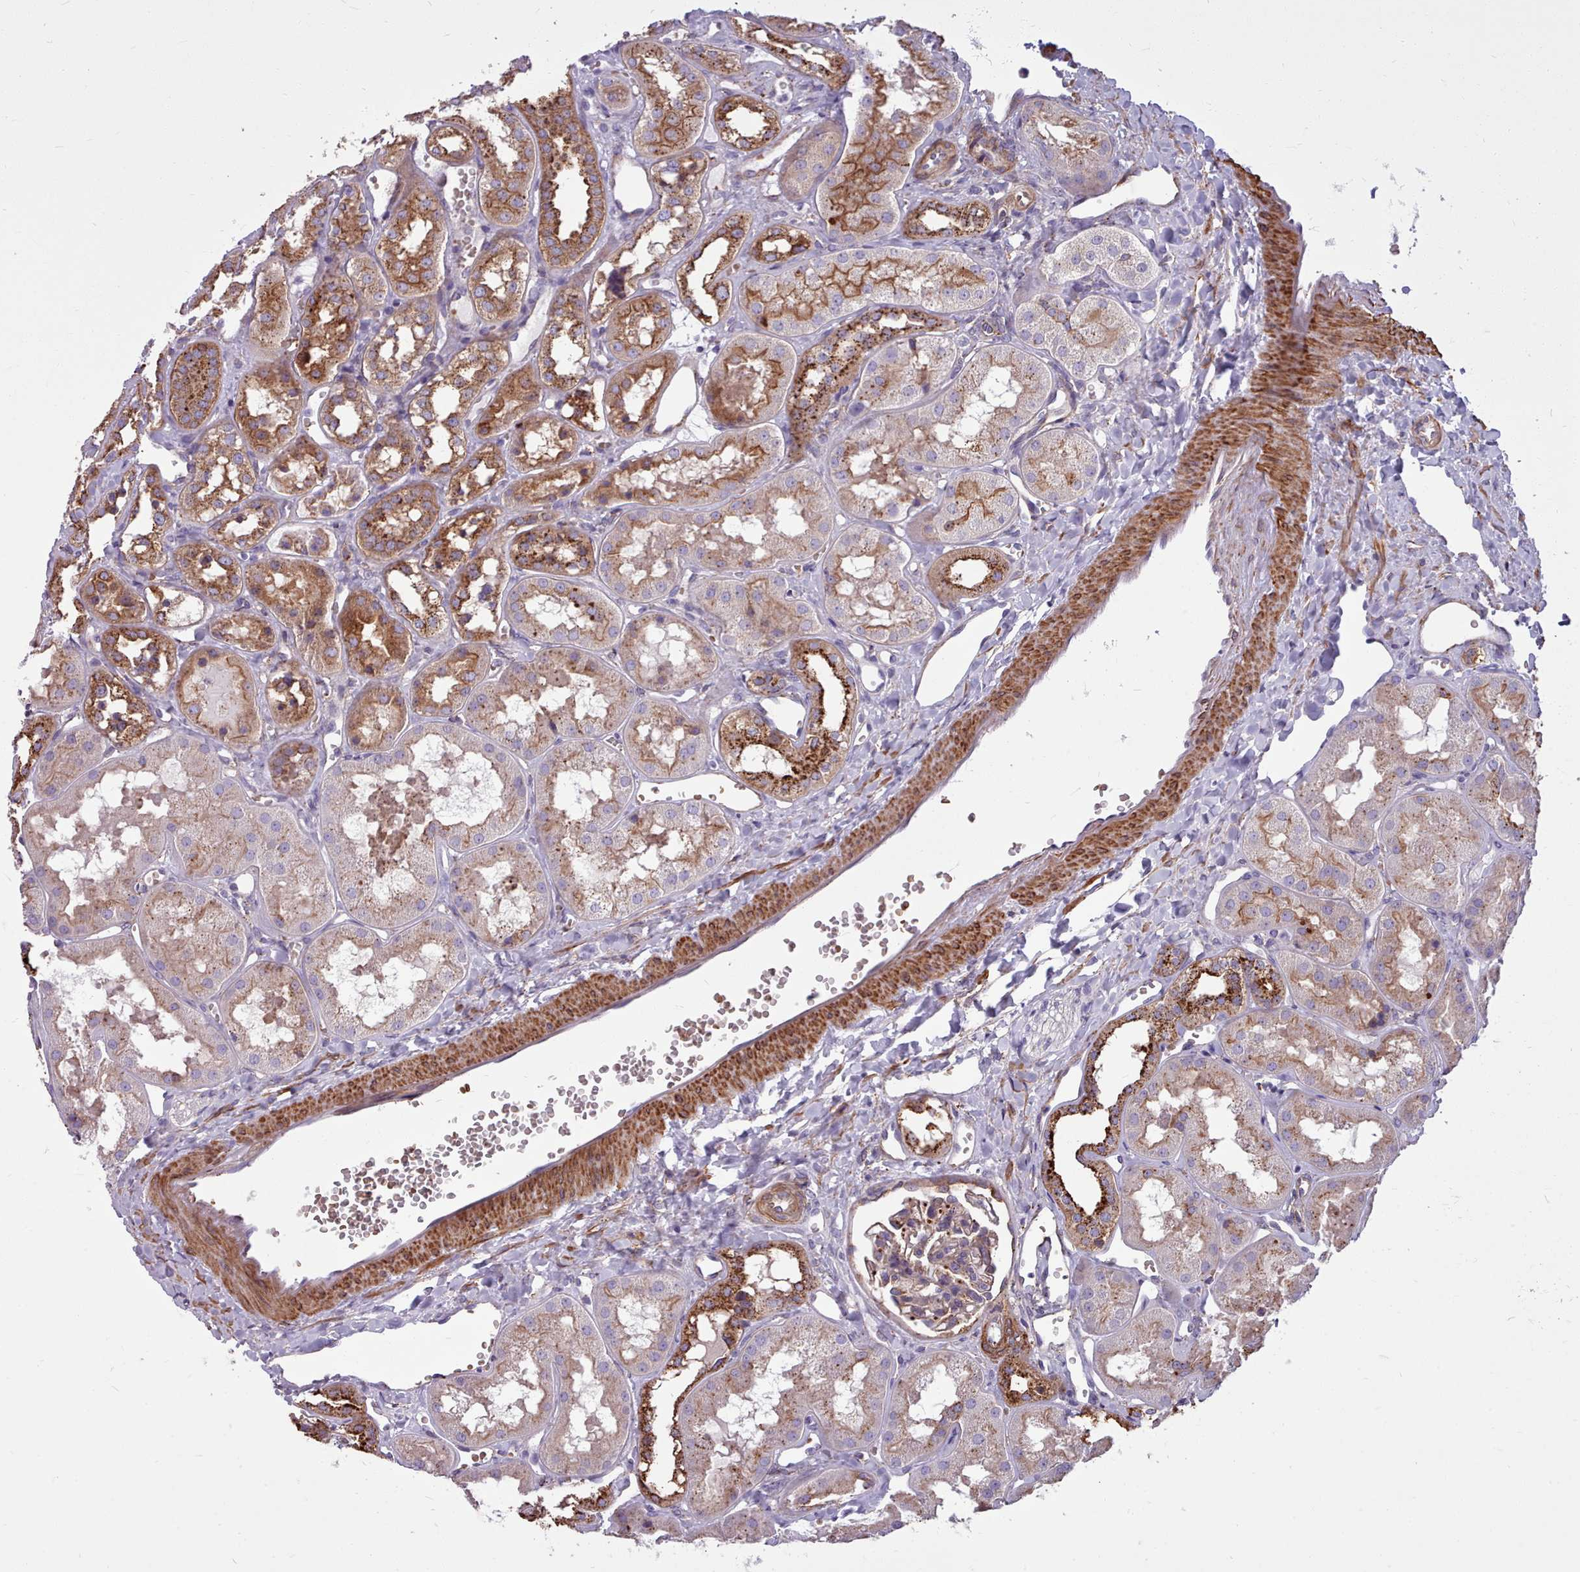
{"staining": {"intensity": "moderate", "quantity": "25%-75%", "location": "cytoplasmic/membranous"}, "tissue": "kidney", "cell_type": "Cells in glomeruli", "image_type": "normal", "snomed": [{"axis": "morphology", "description": "Normal tissue, NOS"}, {"axis": "topography", "description": "Kidney"}], "caption": "A photomicrograph showing moderate cytoplasmic/membranous staining in about 25%-75% of cells in glomeruli in normal kidney, as visualized by brown immunohistochemical staining.", "gene": "PACSIN3", "patient": {"sex": "male", "age": 16}}